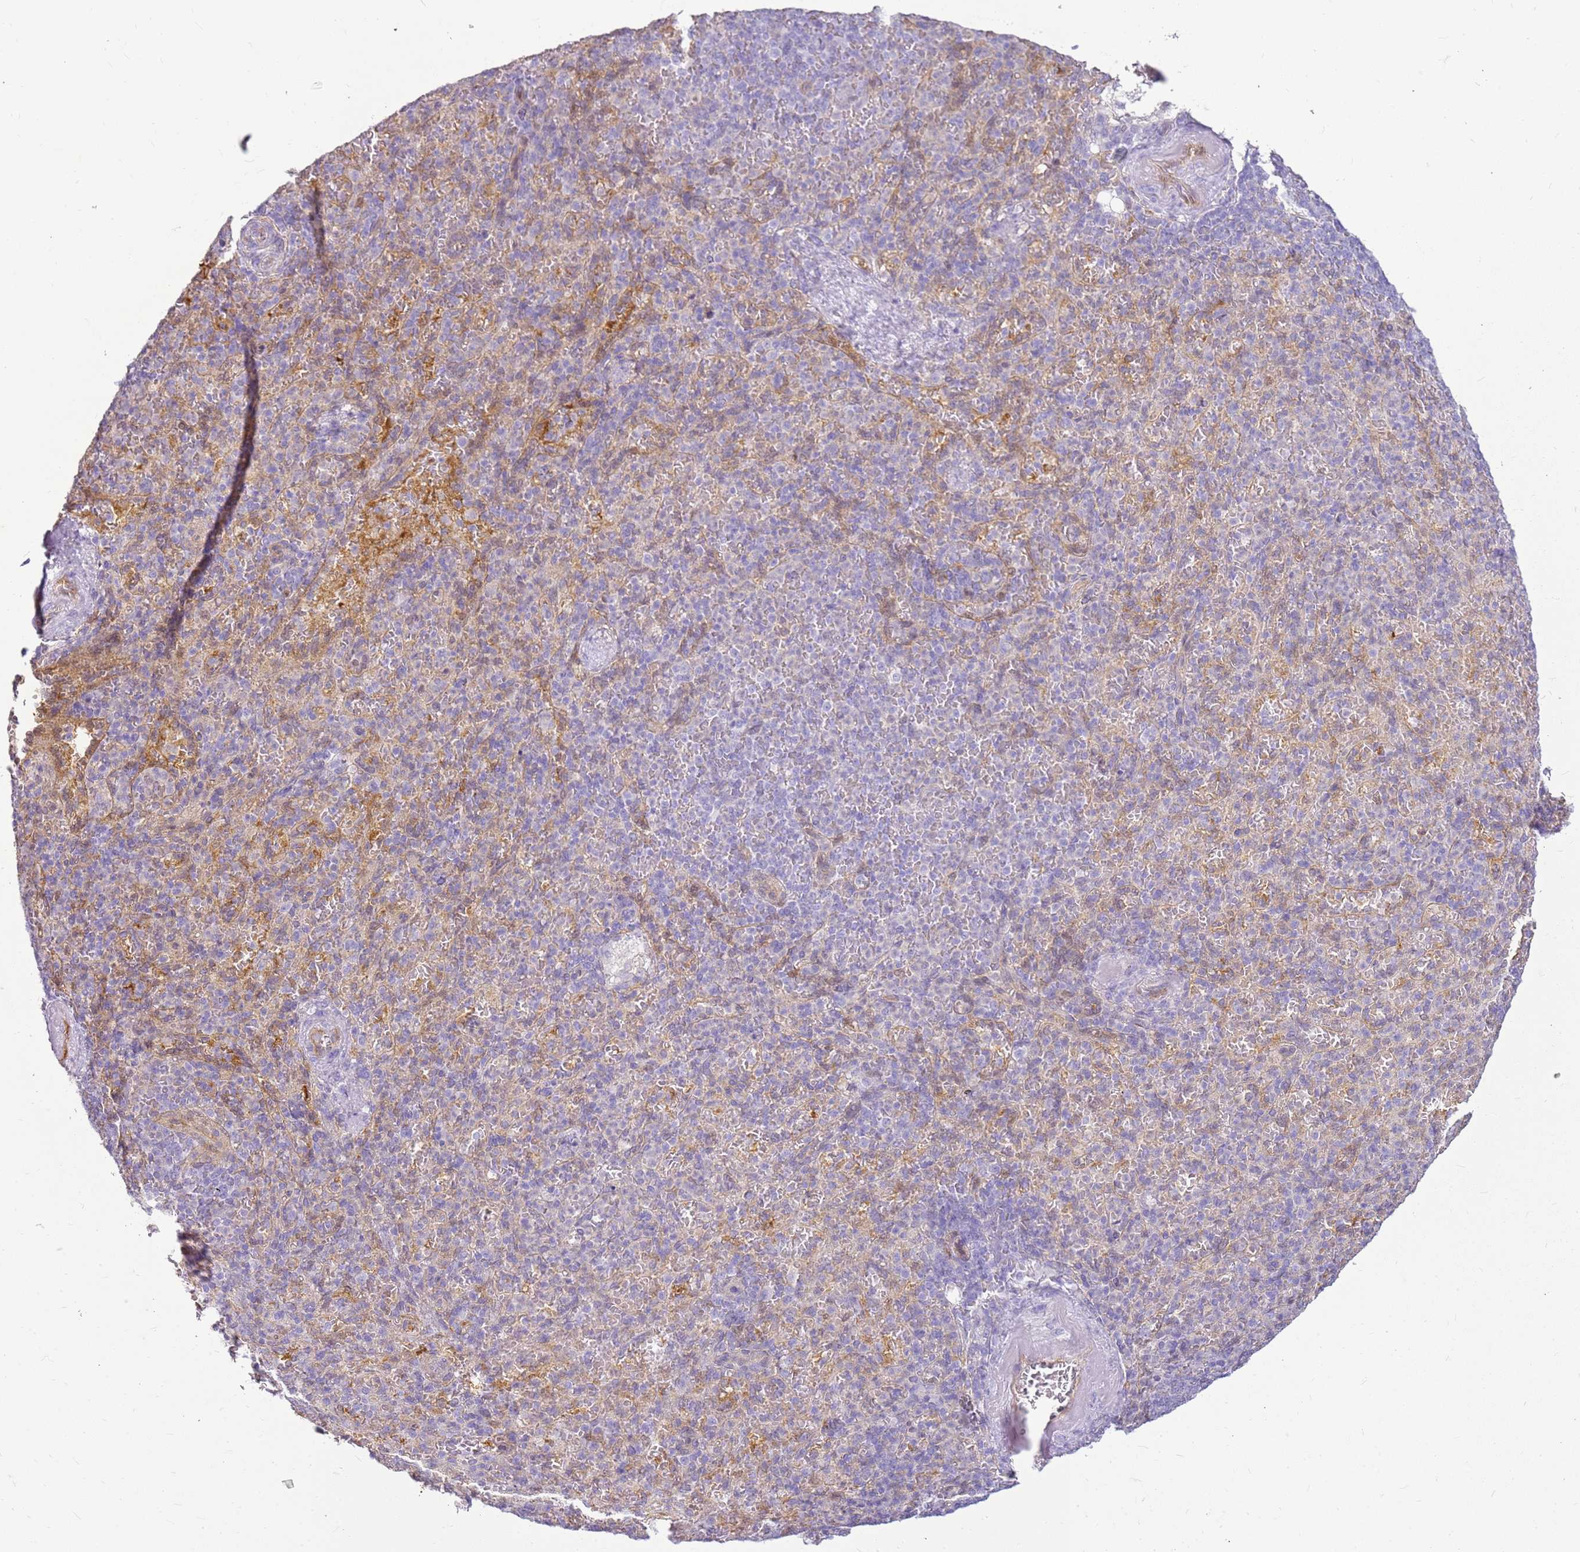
{"staining": {"intensity": "weak", "quantity": "<25%", "location": "cytoplasmic/membranous"}, "tissue": "spleen", "cell_type": "Cells in red pulp", "image_type": "normal", "snomed": [{"axis": "morphology", "description": "Normal tissue, NOS"}, {"axis": "topography", "description": "Spleen"}], "caption": "This photomicrograph is of normal spleen stained with immunohistochemistry (IHC) to label a protein in brown with the nuclei are counter-stained blue. There is no staining in cells in red pulp.", "gene": "SULT1E1", "patient": {"sex": "female", "age": 74}}